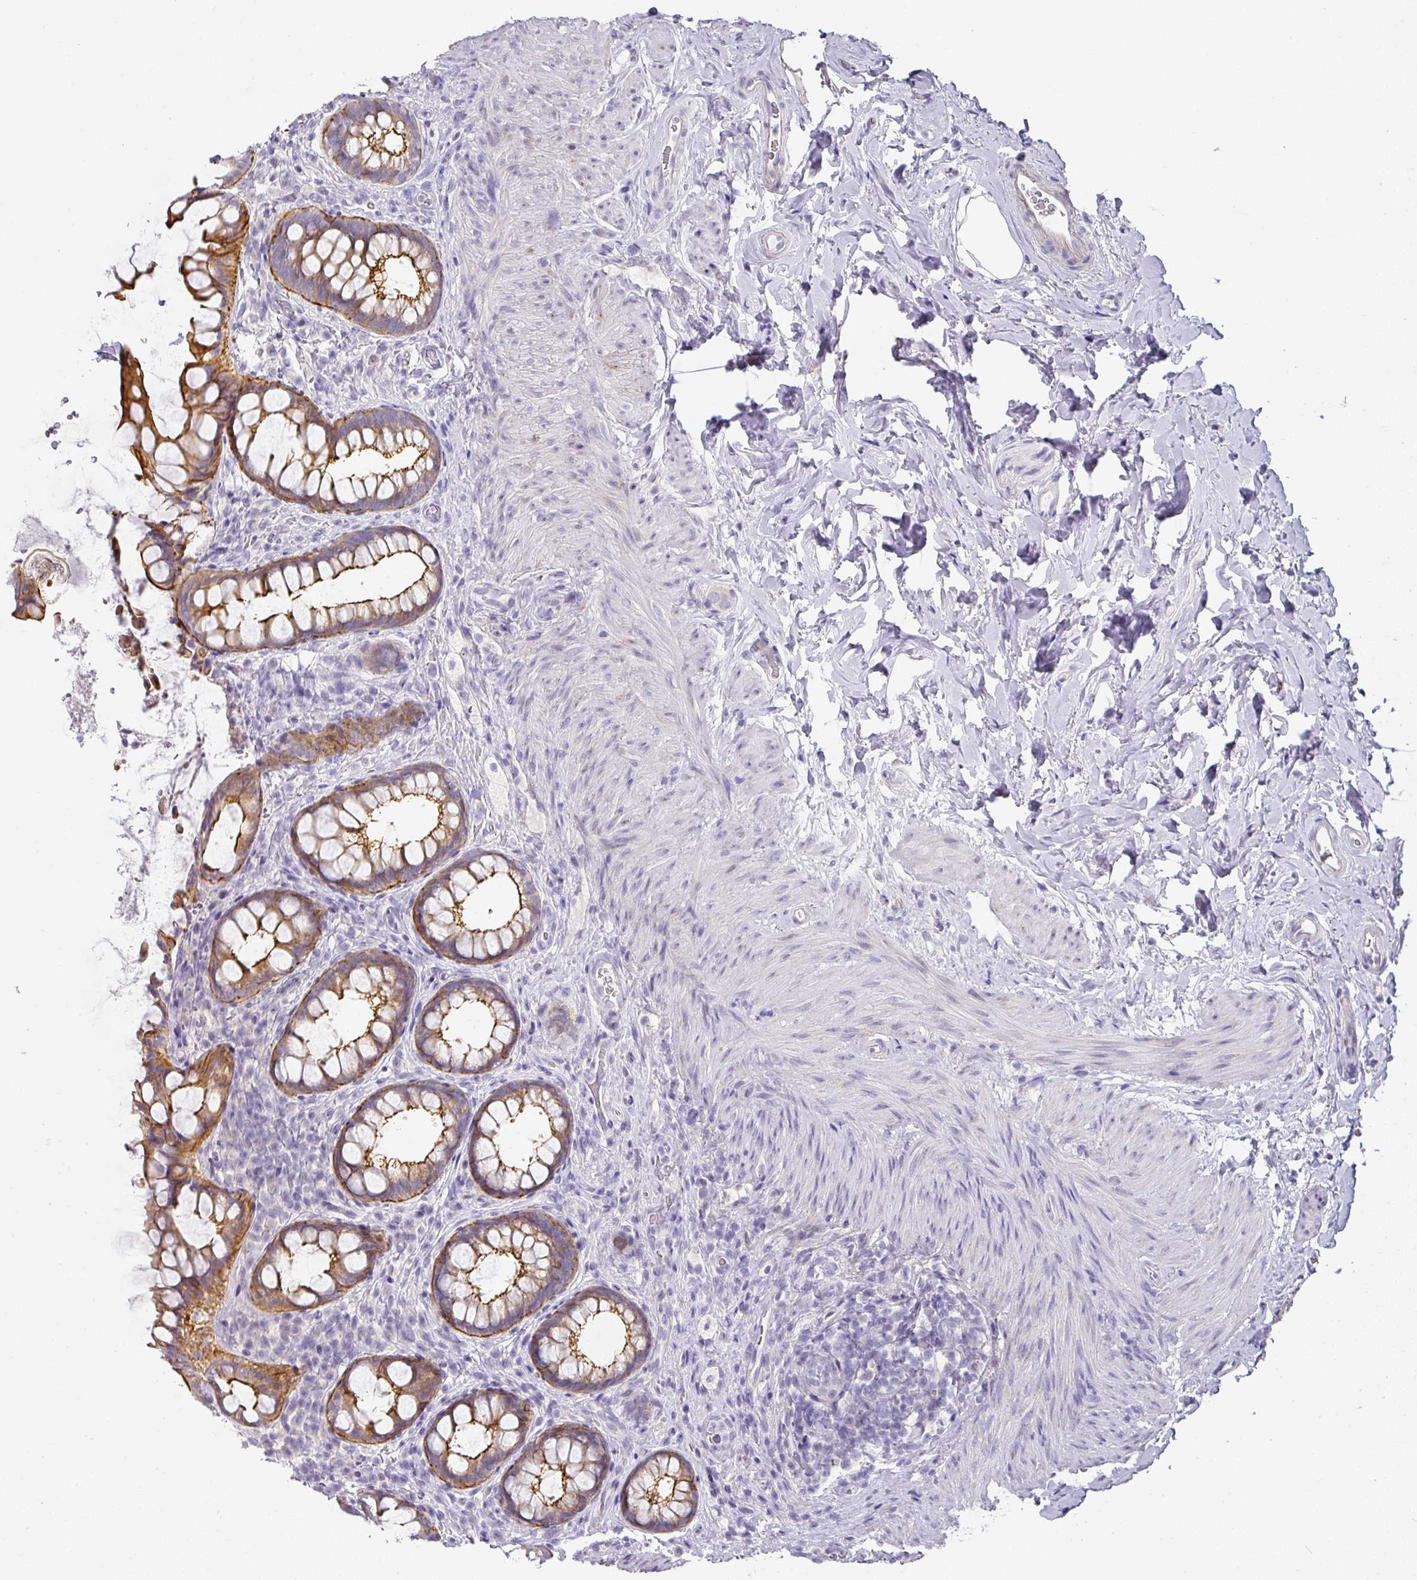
{"staining": {"intensity": "strong", "quantity": ">75%", "location": "cytoplasmic/membranous"}, "tissue": "rectum", "cell_type": "Glandular cells", "image_type": "normal", "snomed": [{"axis": "morphology", "description": "Normal tissue, NOS"}, {"axis": "topography", "description": "Rectum"}, {"axis": "topography", "description": "Peripheral nerve tissue"}], "caption": "A brown stain shows strong cytoplasmic/membranous expression of a protein in glandular cells of unremarkable human rectum. (Stains: DAB (3,3'-diaminobenzidine) in brown, nuclei in blue, Microscopy: brightfield microscopy at high magnification).", "gene": "ANKRD29", "patient": {"sex": "female", "age": 69}}